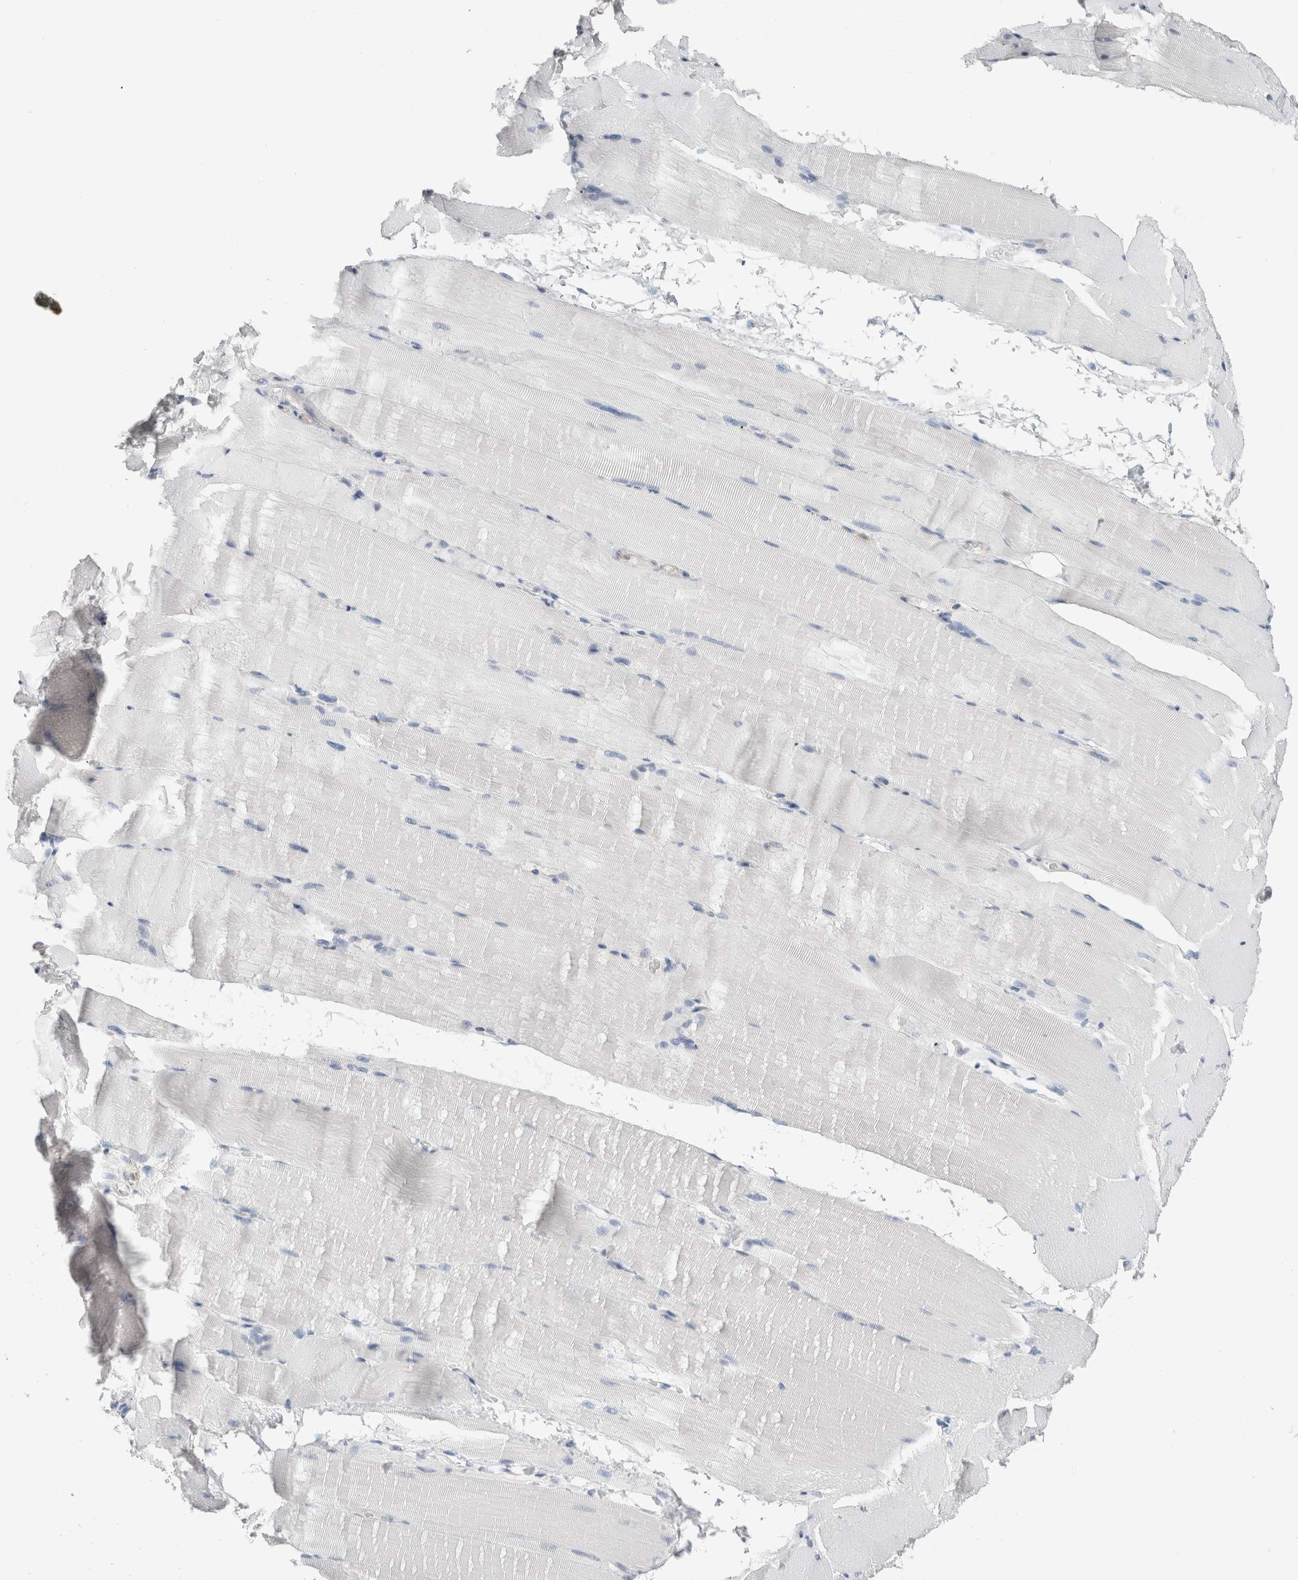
{"staining": {"intensity": "negative", "quantity": "none", "location": "none"}, "tissue": "skeletal muscle", "cell_type": "Myocytes", "image_type": "normal", "snomed": [{"axis": "morphology", "description": "Normal tissue, NOS"}, {"axis": "topography", "description": "Skeletal muscle"}, {"axis": "topography", "description": "Parathyroid gland"}], "caption": "Immunohistochemistry (IHC) histopathology image of unremarkable skeletal muscle: skeletal muscle stained with DAB displays no significant protein expression in myocytes.", "gene": "CASP6", "patient": {"sex": "female", "age": 37}}